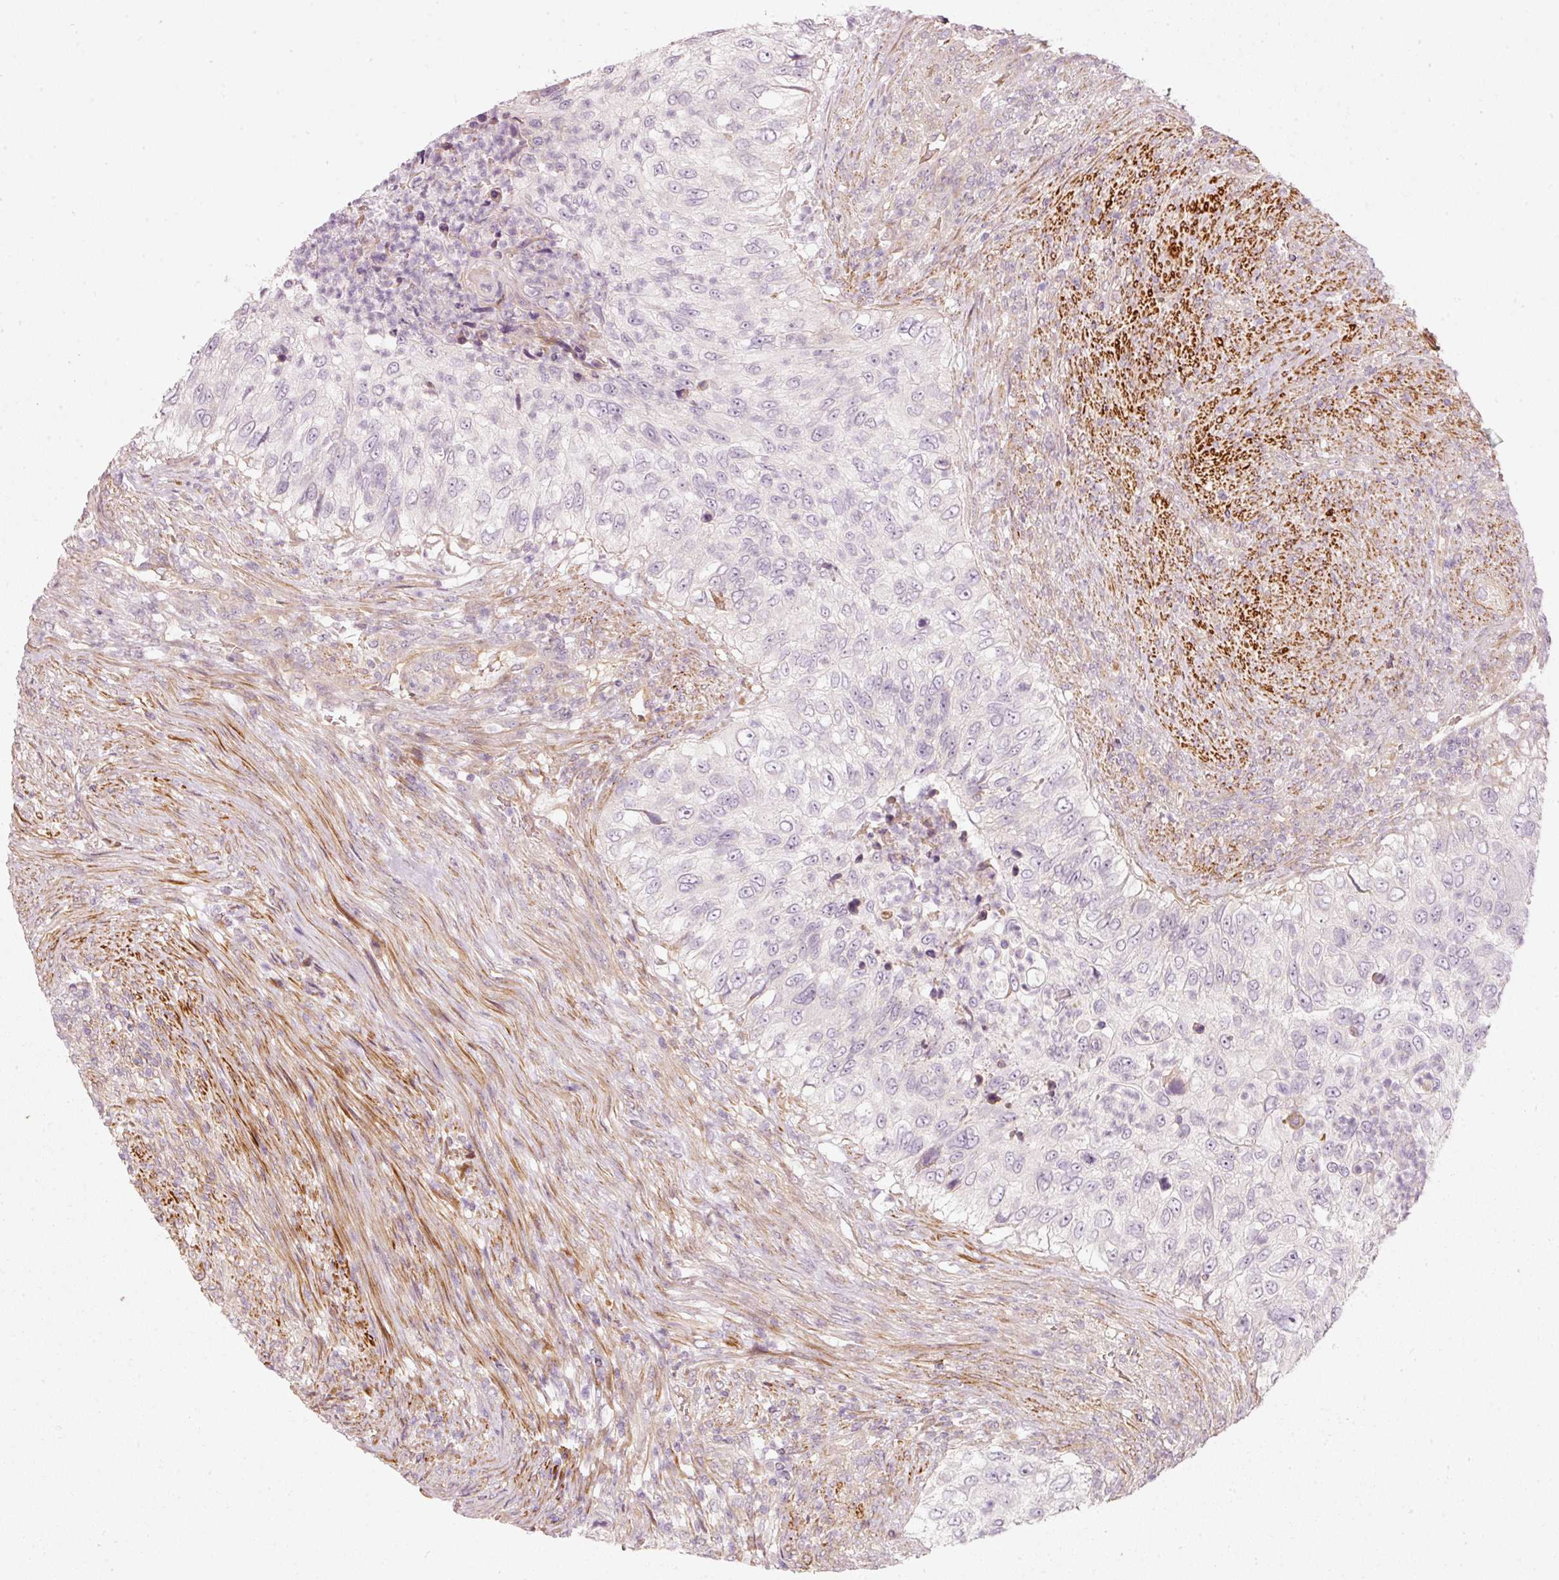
{"staining": {"intensity": "negative", "quantity": "none", "location": "none"}, "tissue": "urothelial cancer", "cell_type": "Tumor cells", "image_type": "cancer", "snomed": [{"axis": "morphology", "description": "Urothelial carcinoma, High grade"}, {"axis": "topography", "description": "Urinary bladder"}], "caption": "An image of human high-grade urothelial carcinoma is negative for staining in tumor cells. Nuclei are stained in blue.", "gene": "KCNQ1", "patient": {"sex": "female", "age": 60}}